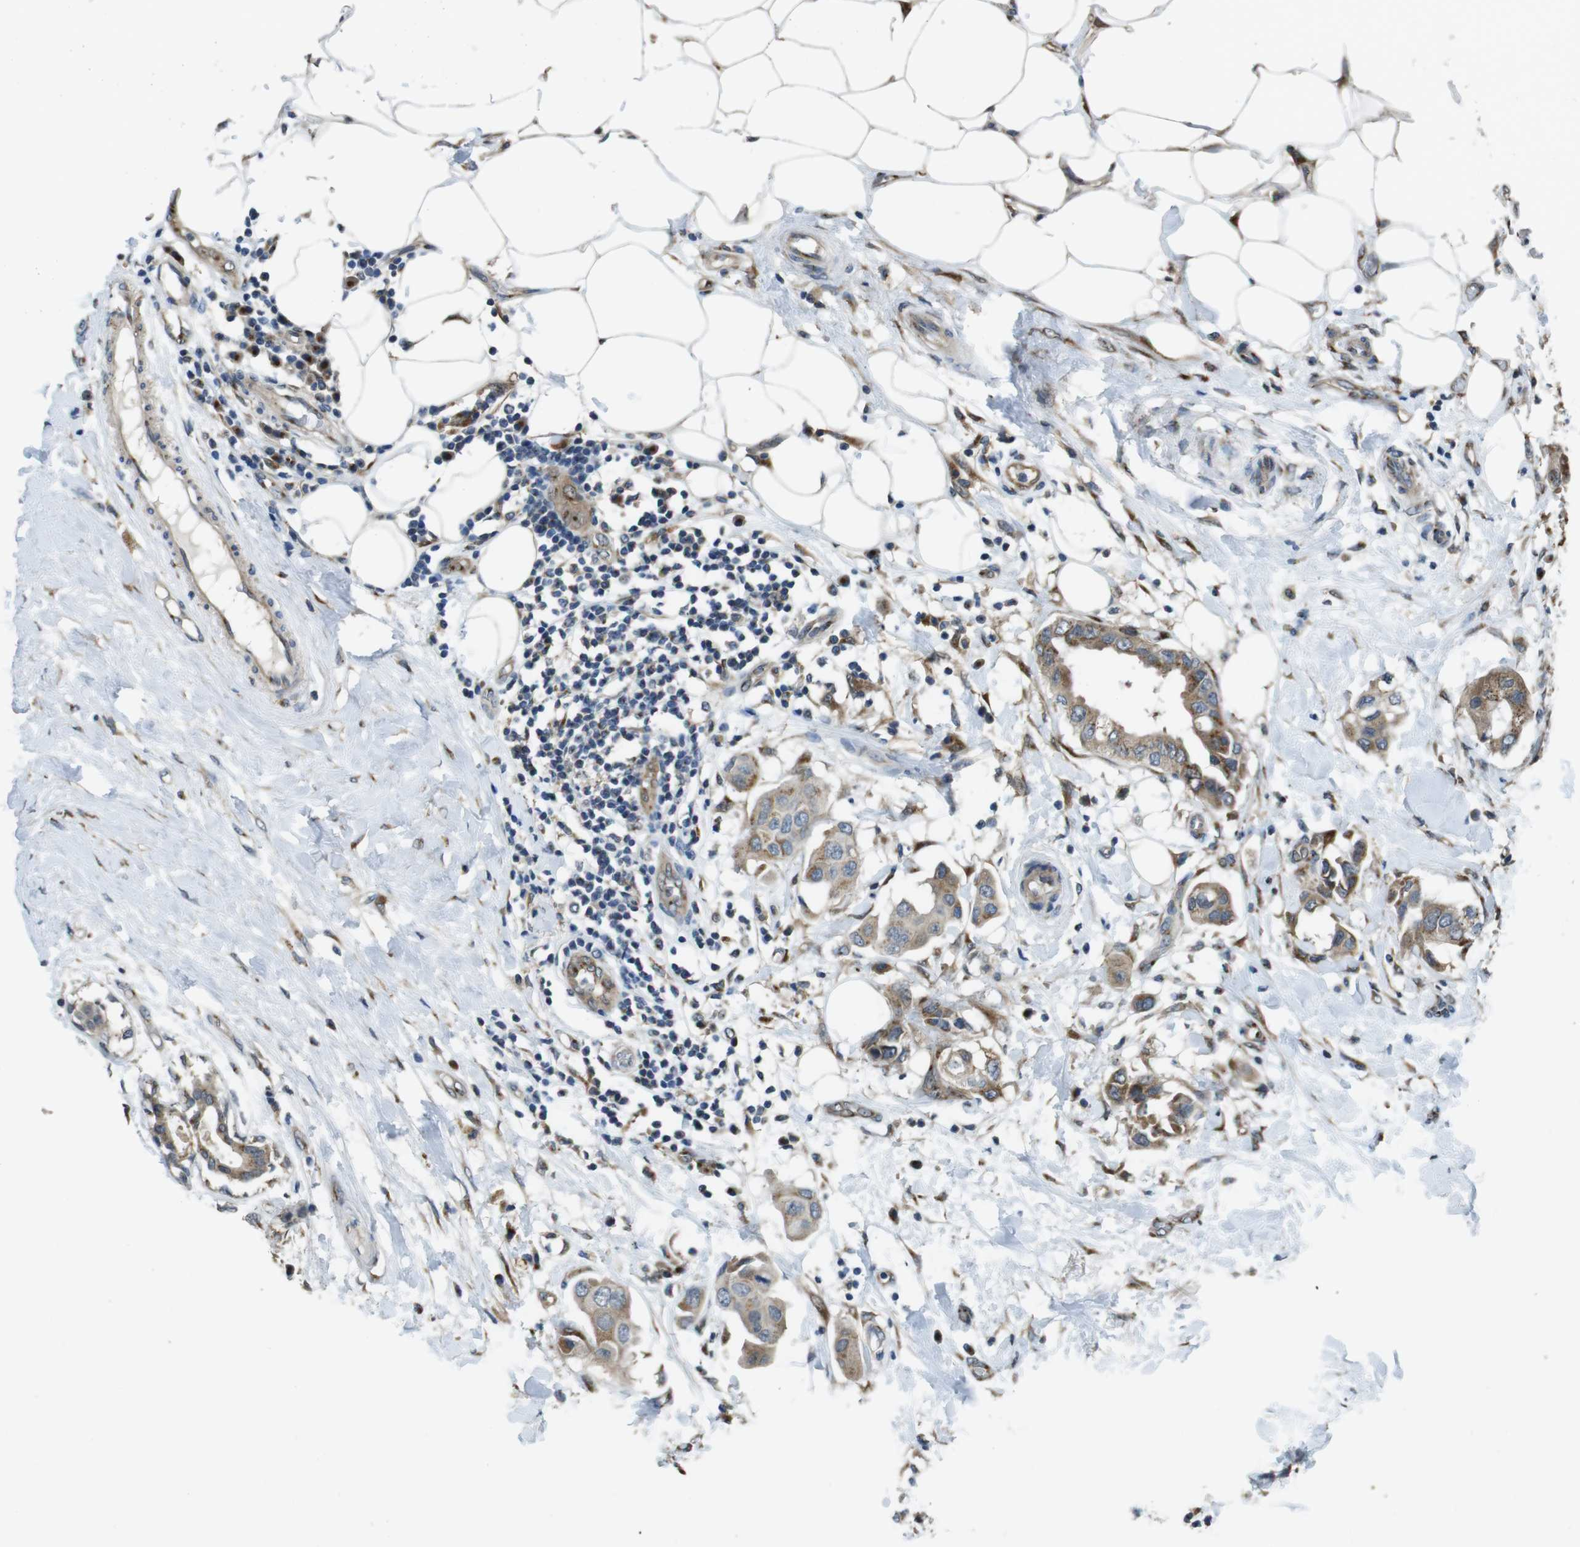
{"staining": {"intensity": "moderate", "quantity": ">75%", "location": "cytoplasmic/membranous"}, "tissue": "breast cancer", "cell_type": "Tumor cells", "image_type": "cancer", "snomed": [{"axis": "morphology", "description": "Duct carcinoma"}, {"axis": "topography", "description": "Breast"}], "caption": "Moderate cytoplasmic/membranous staining is seen in about >75% of tumor cells in infiltrating ductal carcinoma (breast). (DAB (3,3'-diaminobenzidine) IHC, brown staining for protein, blue staining for nuclei).", "gene": "RAB6A", "patient": {"sex": "female", "age": 40}}